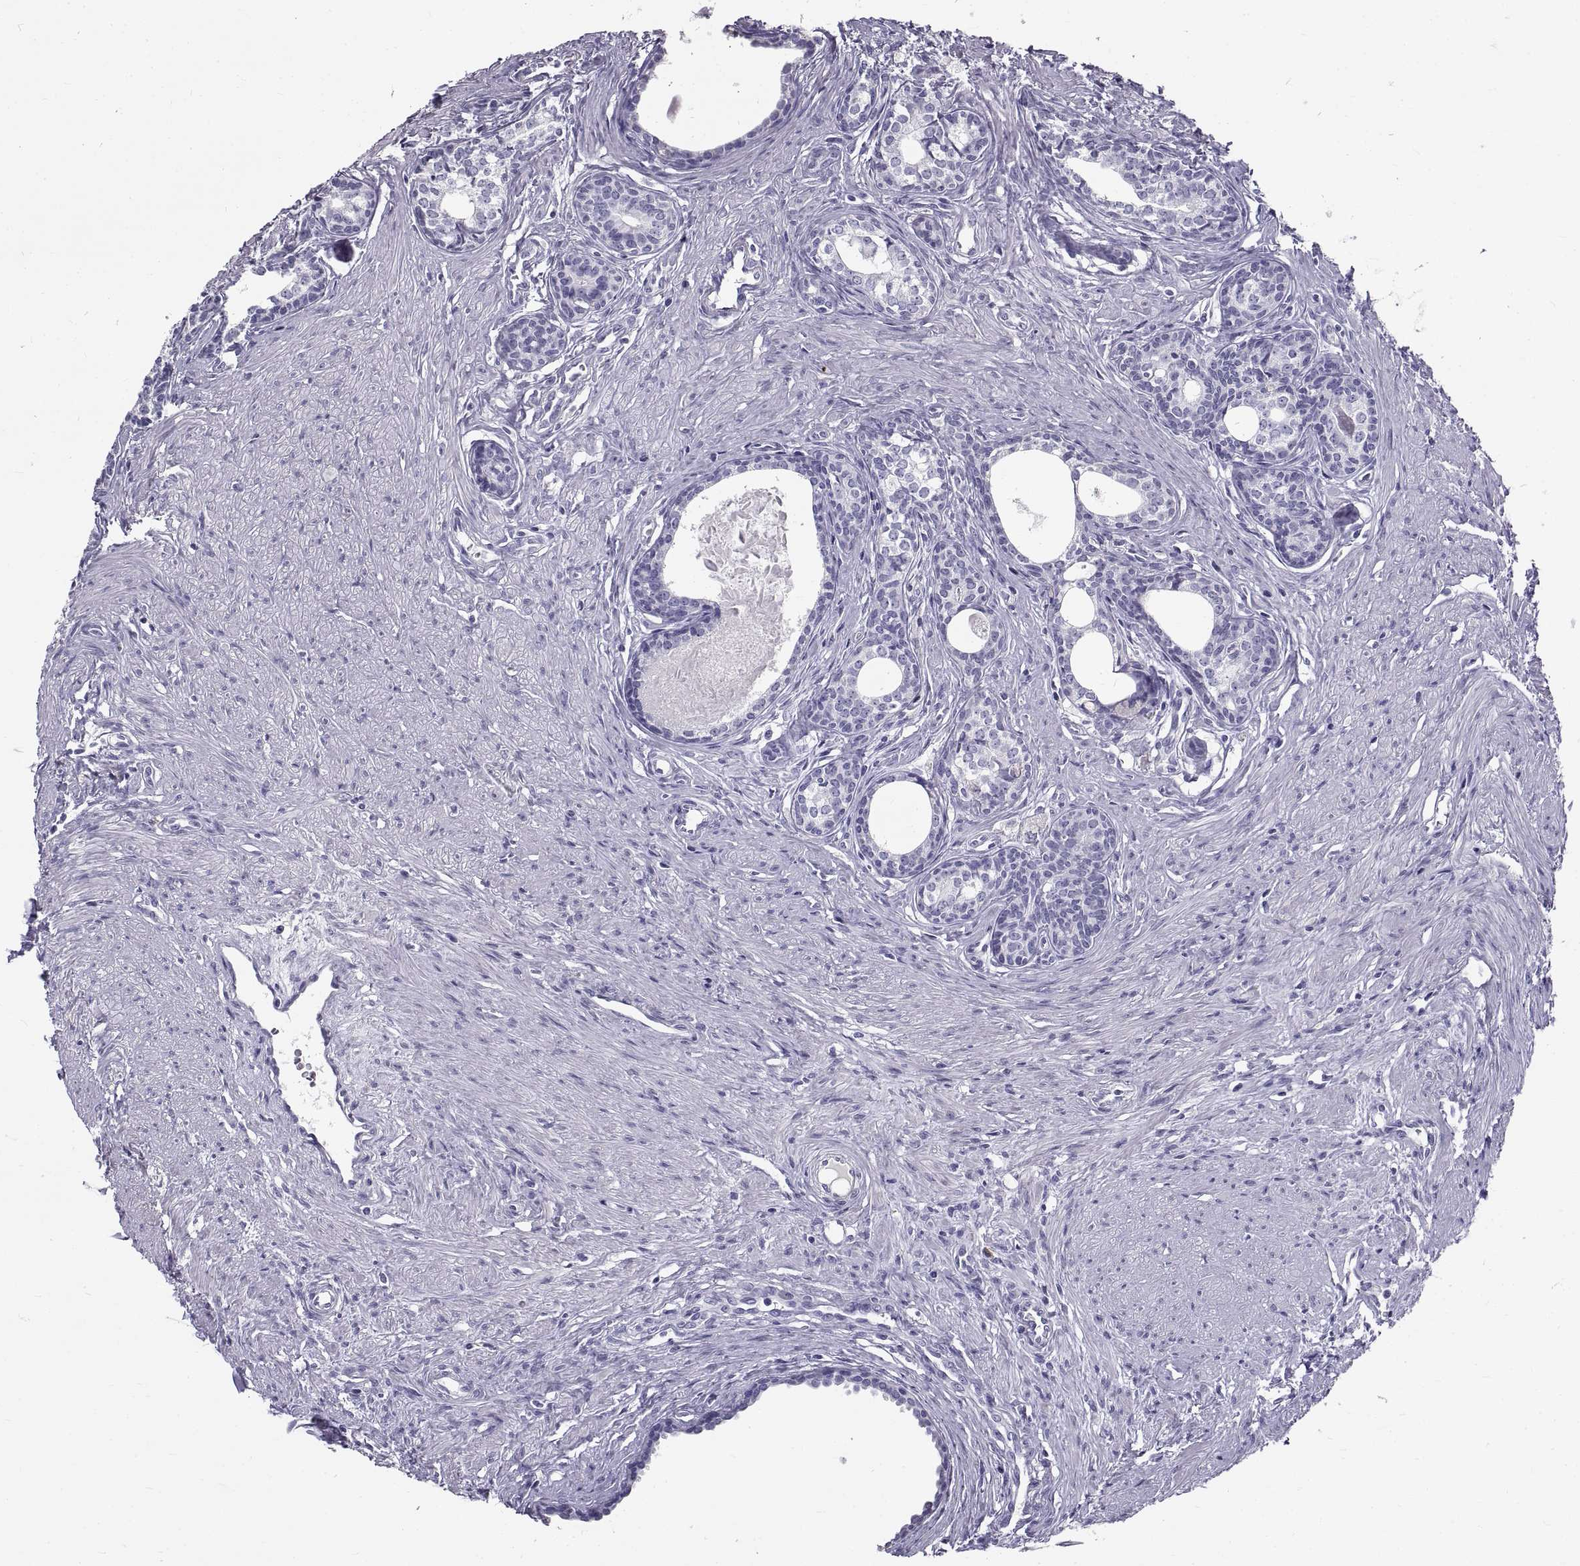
{"staining": {"intensity": "negative", "quantity": "none", "location": "none"}, "tissue": "prostate", "cell_type": "Glandular cells", "image_type": "normal", "snomed": [{"axis": "morphology", "description": "Normal tissue, NOS"}, {"axis": "topography", "description": "Prostate"}], "caption": "This is an immunohistochemistry (IHC) histopathology image of benign prostate. There is no expression in glandular cells.", "gene": "GNG12", "patient": {"sex": "male", "age": 60}}